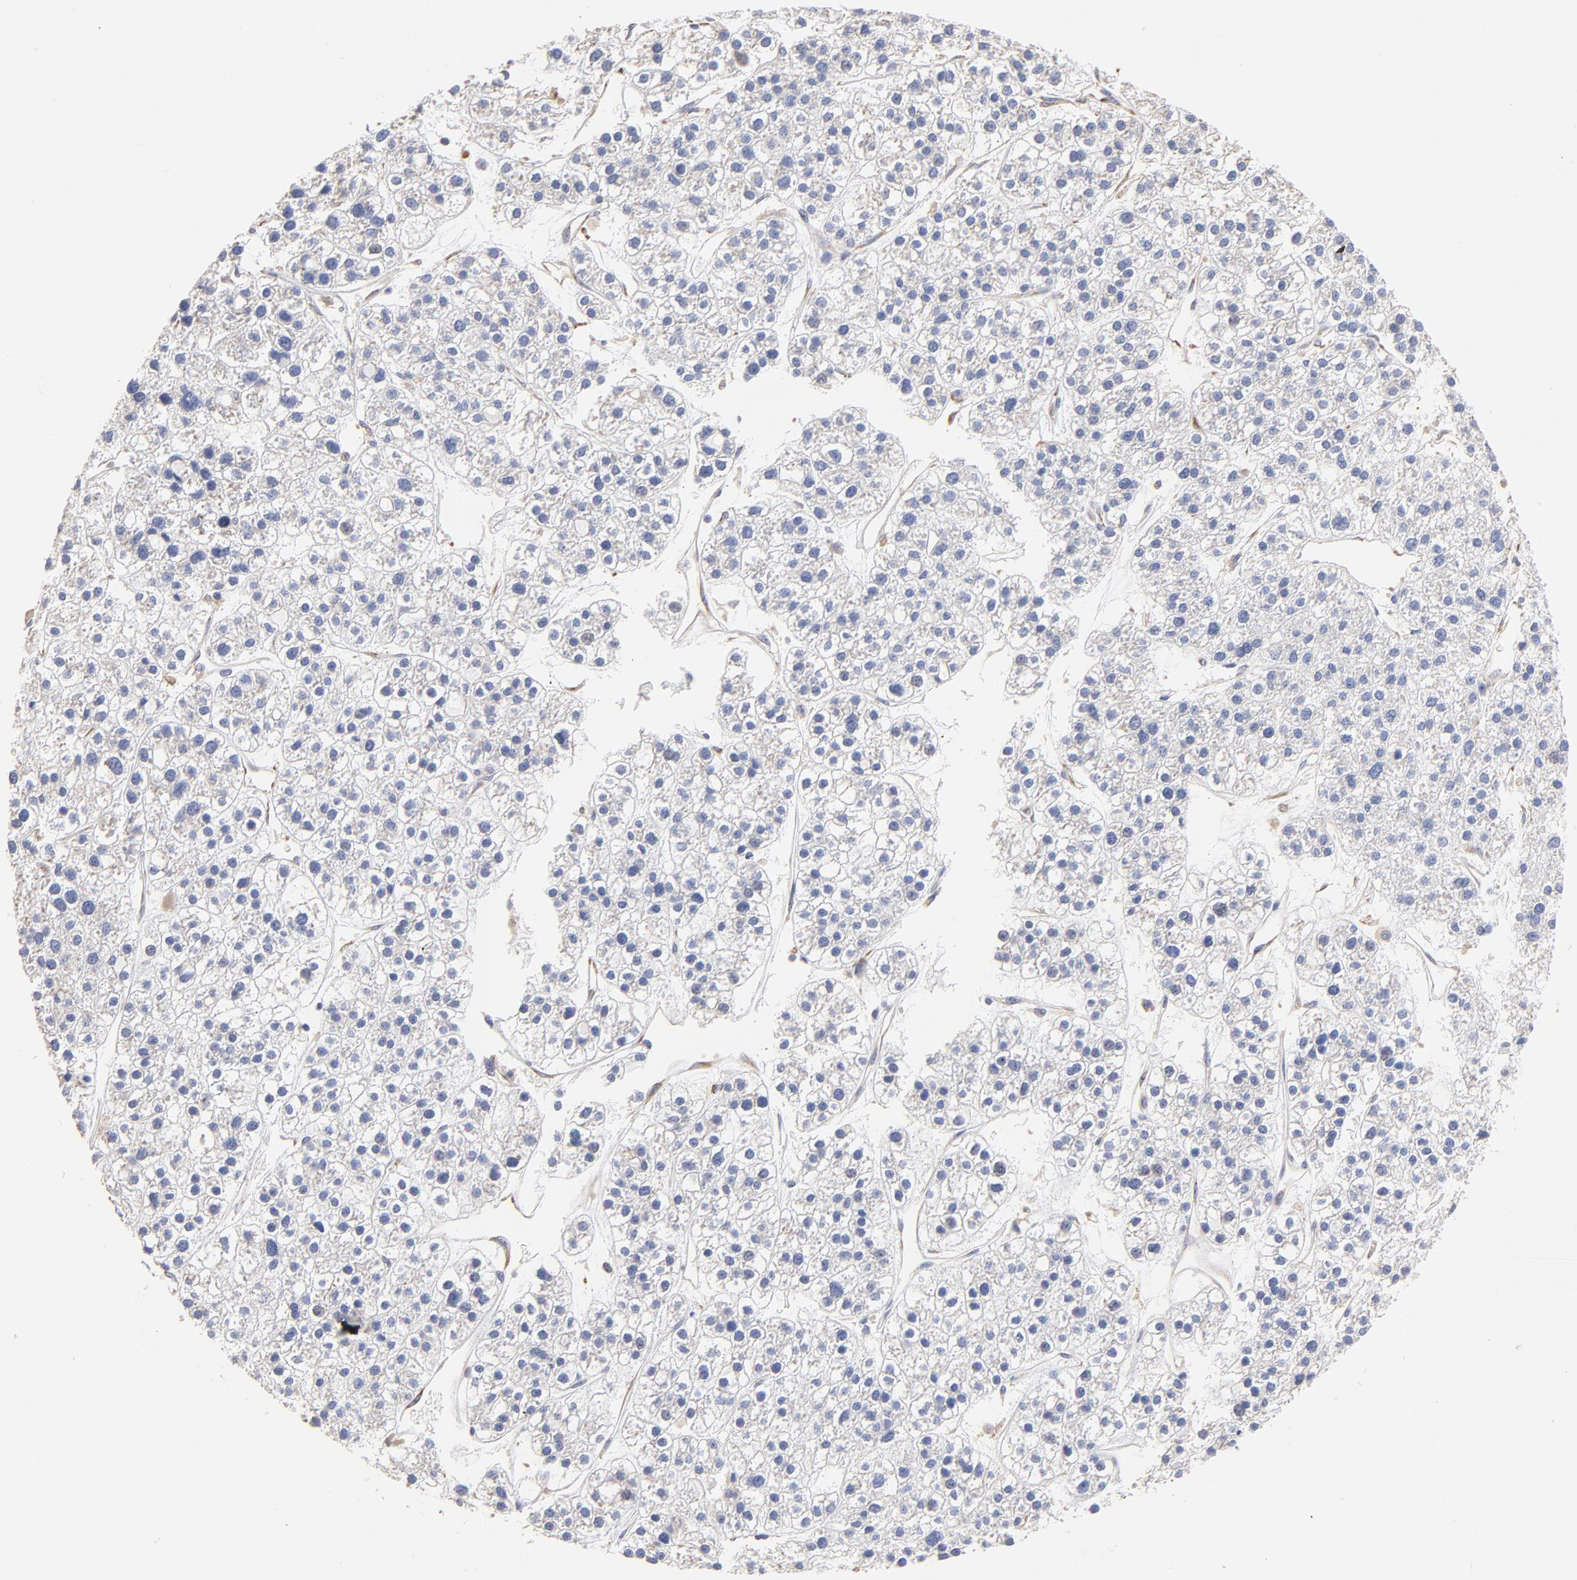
{"staining": {"intensity": "negative", "quantity": "none", "location": "none"}, "tissue": "liver cancer", "cell_type": "Tumor cells", "image_type": "cancer", "snomed": [{"axis": "morphology", "description": "Carcinoma, Hepatocellular, NOS"}, {"axis": "topography", "description": "Liver"}], "caption": "DAB immunohistochemical staining of human liver hepatocellular carcinoma demonstrates no significant expression in tumor cells.", "gene": "RPL9", "patient": {"sex": "female", "age": 85}}